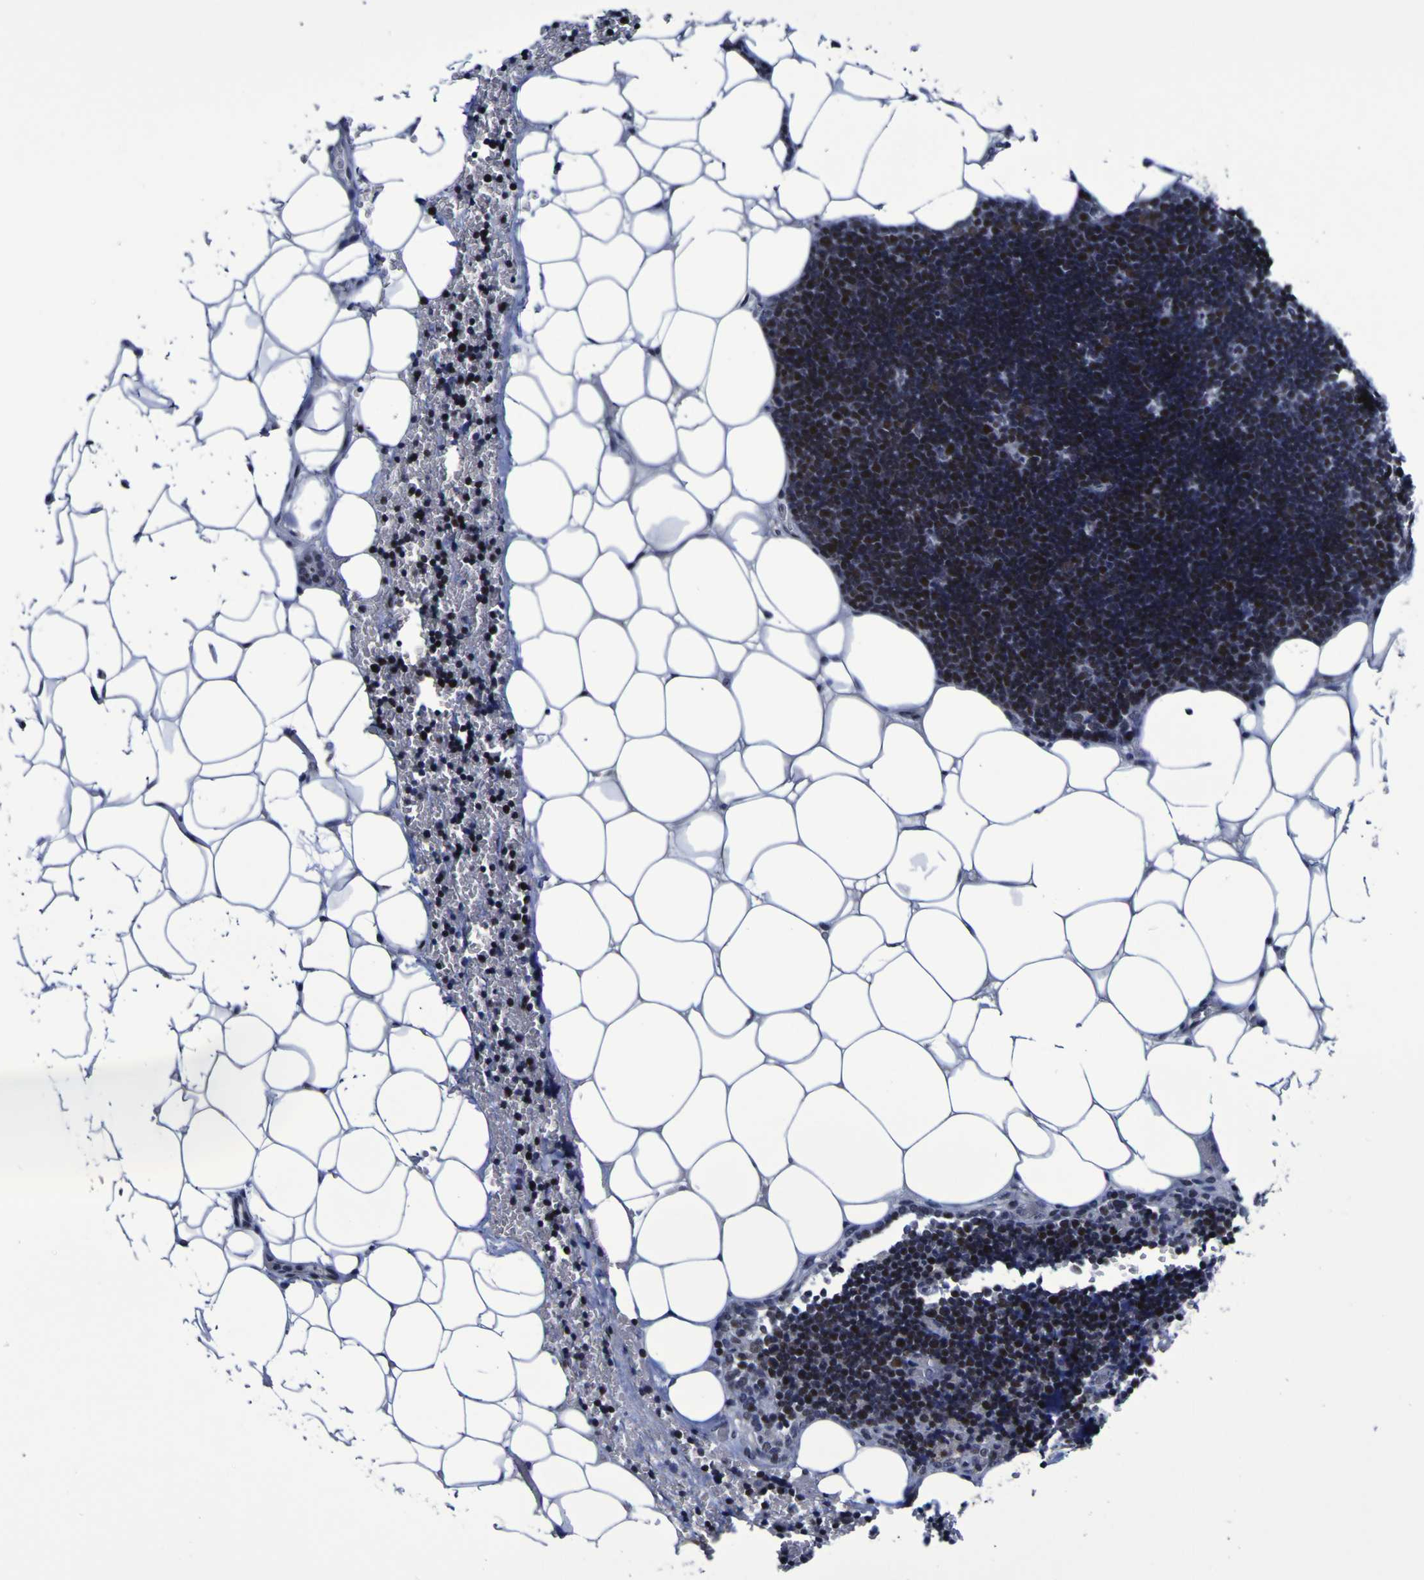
{"staining": {"intensity": "moderate", "quantity": "<25%", "location": "nuclear"}, "tissue": "lymph node", "cell_type": "Germinal center cells", "image_type": "normal", "snomed": [{"axis": "morphology", "description": "Normal tissue, NOS"}, {"axis": "topography", "description": "Lymph node"}], "caption": "Protein staining of benign lymph node demonstrates moderate nuclear expression in approximately <25% of germinal center cells. (Stains: DAB (3,3'-diaminobenzidine) in brown, nuclei in blue, Microscopy: brightfield microscopy at high magnification).", "gene": "MBD3", "patient": {"sex": "male", "age": 33}}